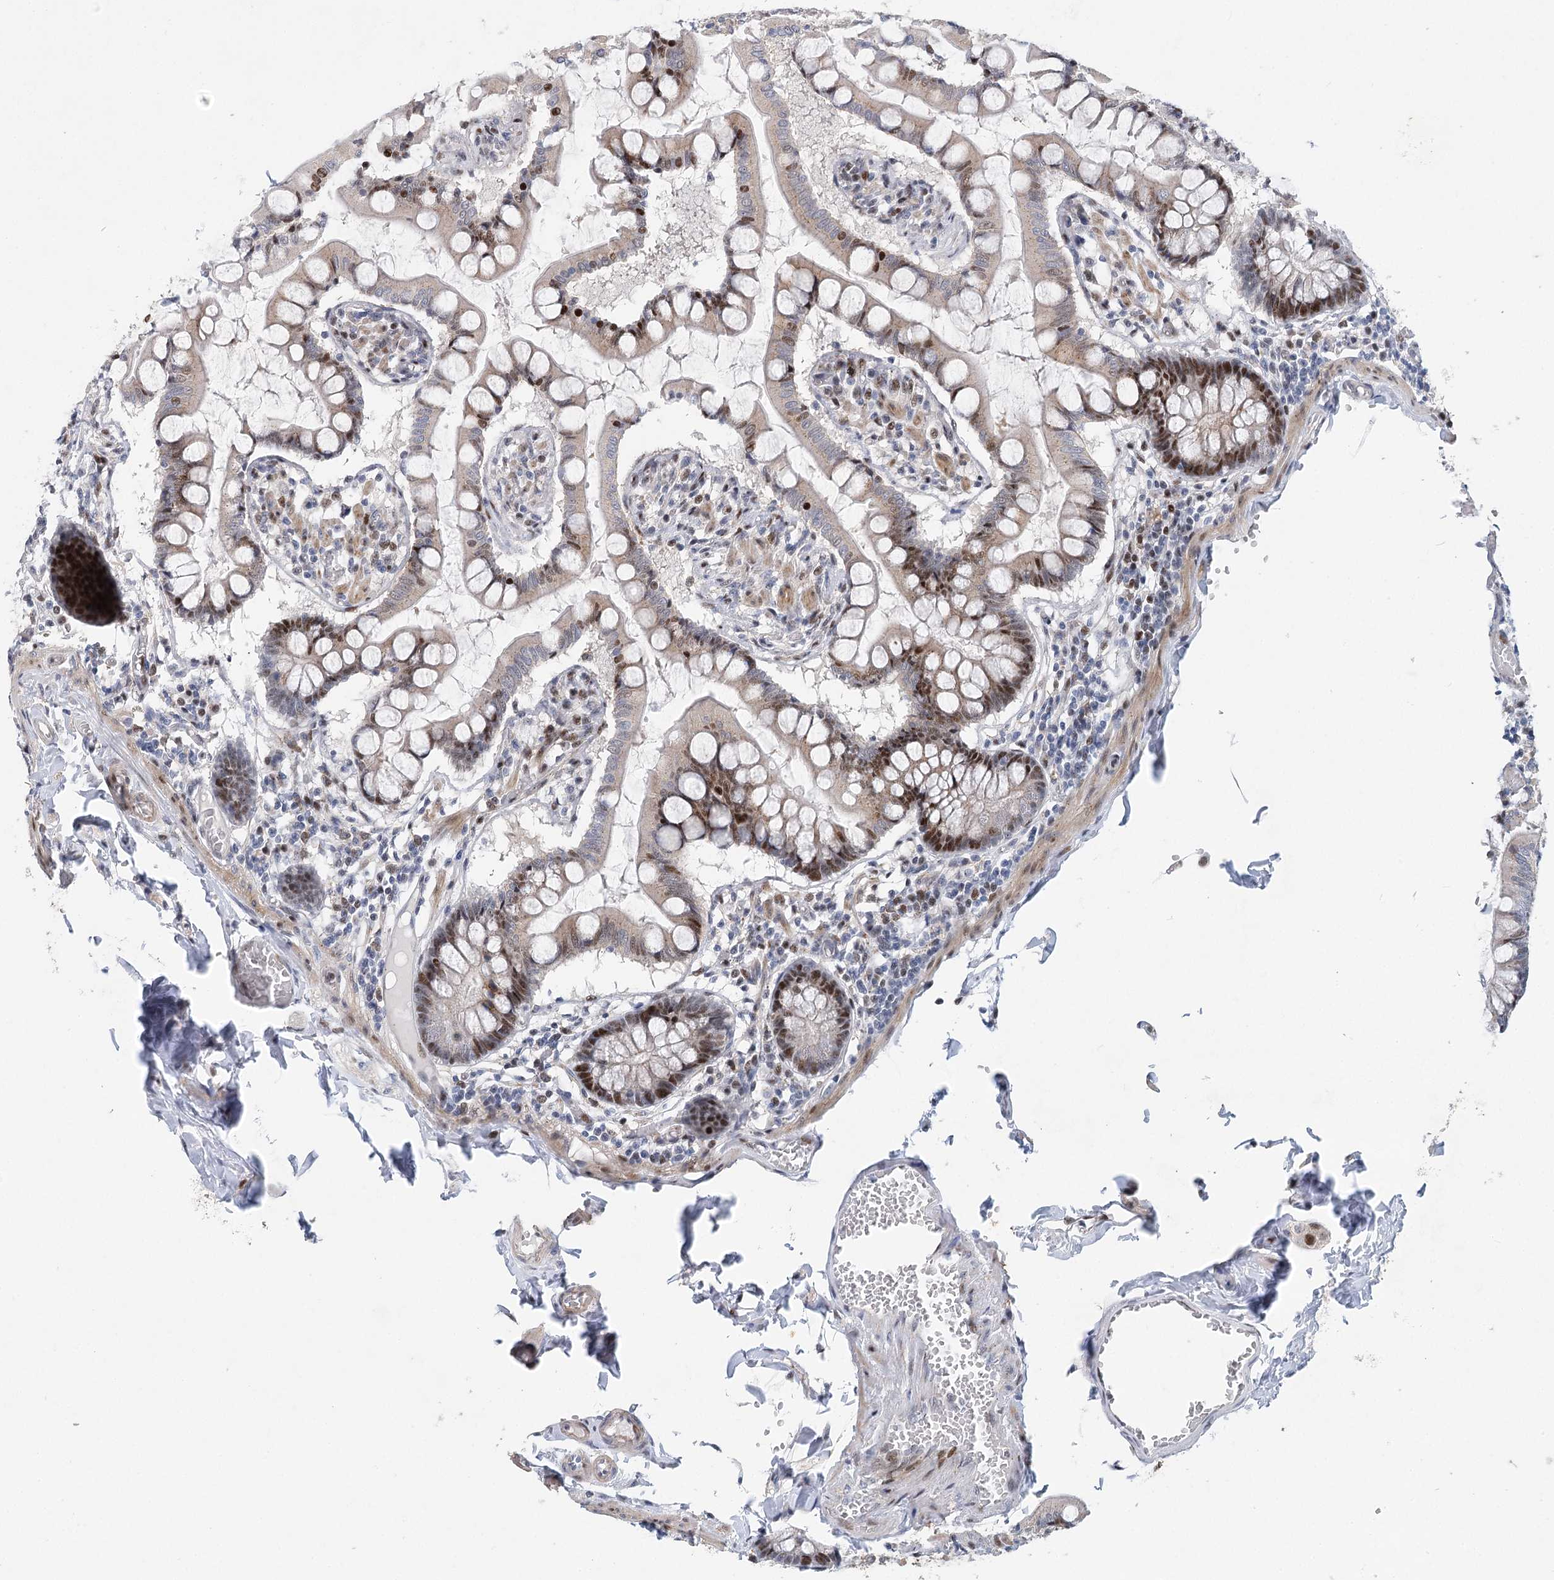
{"staining": {"intensity": "moderate", "quantity": "25%-75%", "location": "cytoplasmic/membranous,nuclear"}, "tissue": "small intestine", "cell_type": "Glandular cells", "image_type": "normal", "snomed": [{"axis": "morphology", "description": "Normal tissue, NOS"}, {"axis": "topography", "description": "Small intestine"}], "caption": "Immunohistochemical staining of benign human small intestine demonstrates medium levels of moderate cytoplasmic/membranous,nuclear expression in about 25%-75% of glandular cells.", "gene": "CAMTA1", "patient": {"sex": "male", "age": 41}}